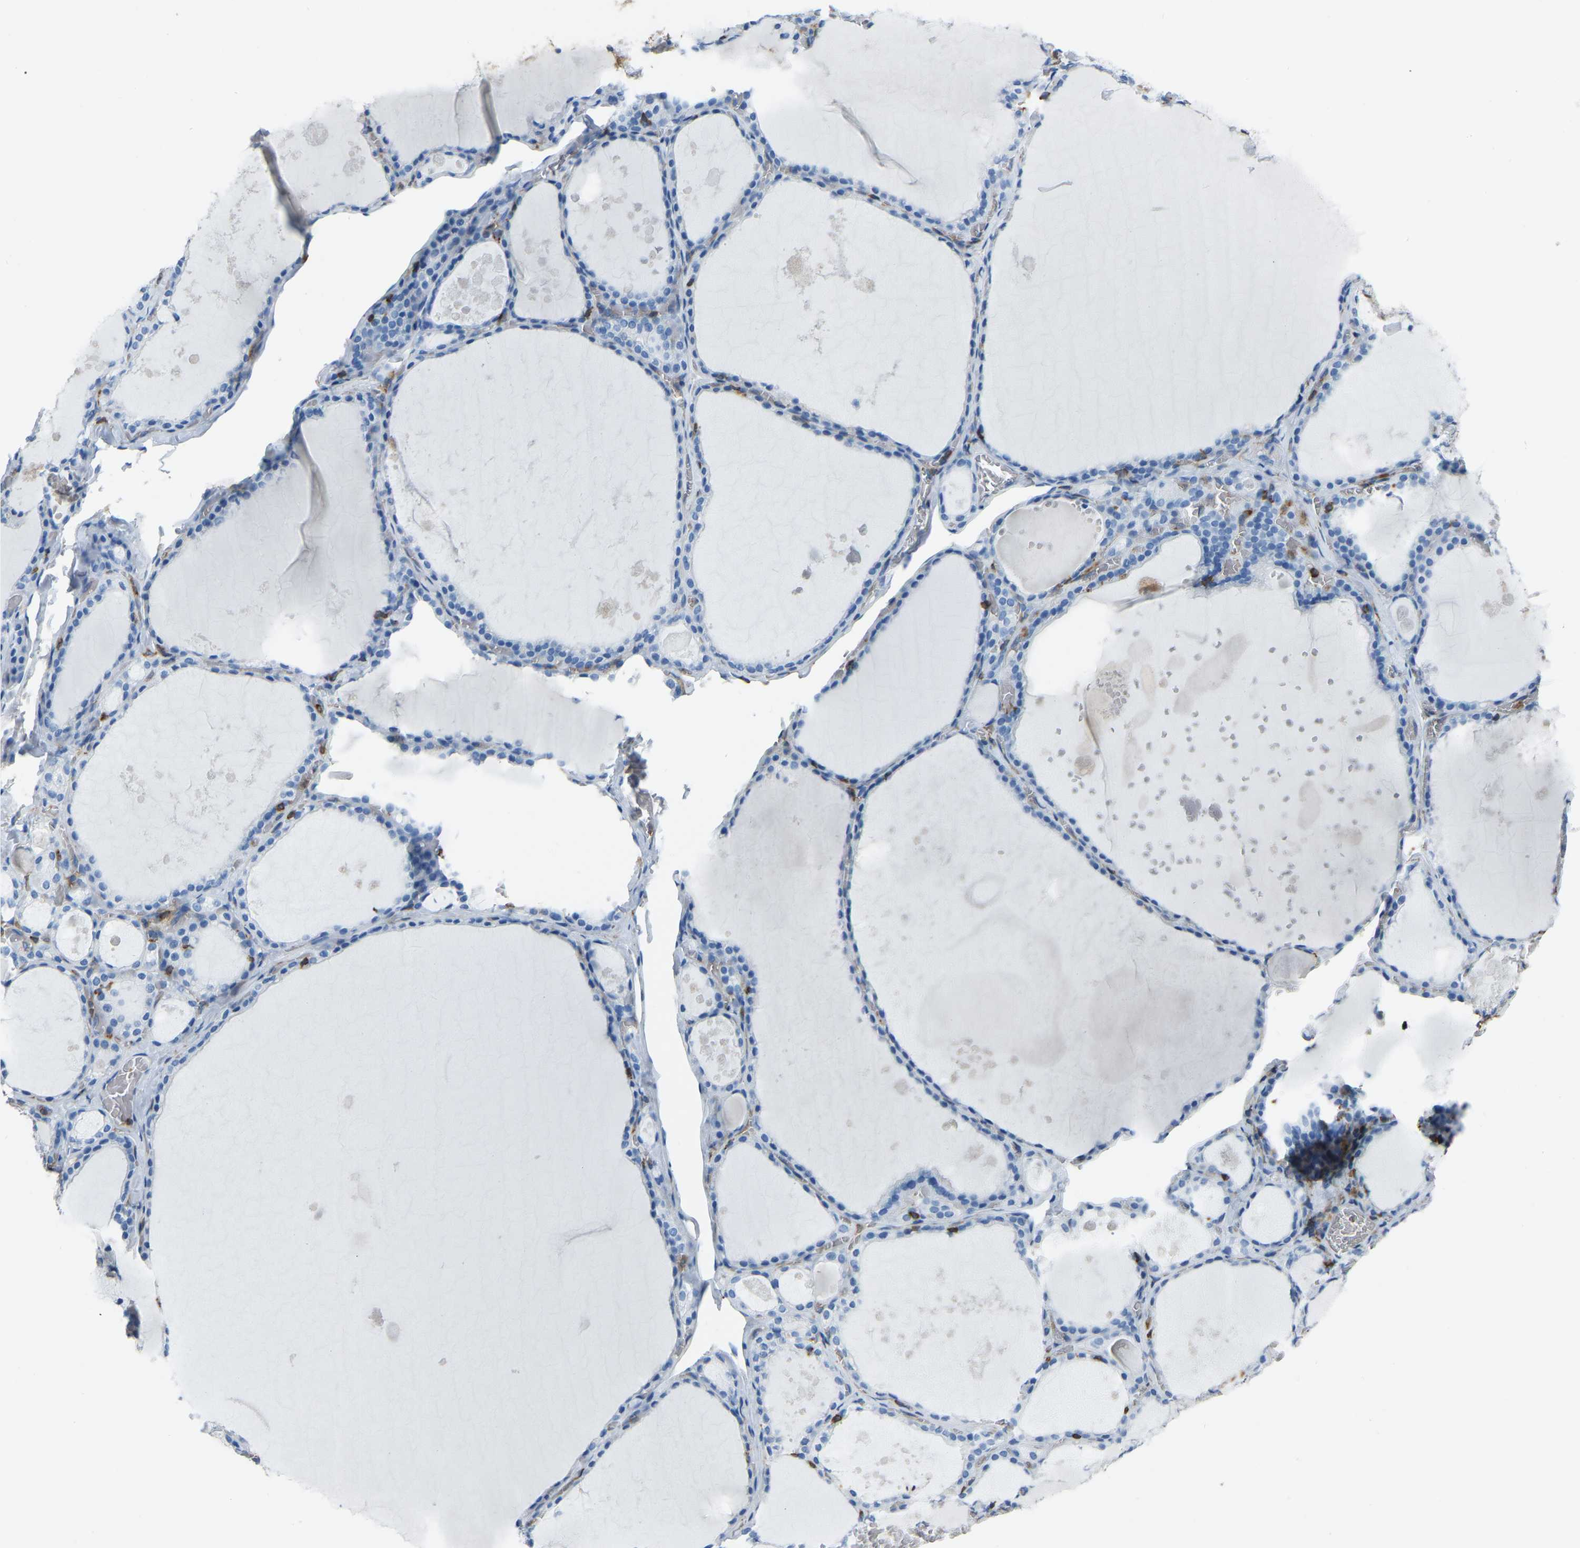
{"staining": {"intensity": "negative", "quantity": "none", "location": "none"}, "tissue": "thyroid gland", "cell_type": "Glandular cells", "image_type": "normal", "snomed": [{"axis": "morphology", "description": "Normal tissue, NOS"}, {"axis": "topography", "description": "Thyroid gland"}], "caption": "The IHC image has no significant staining in glandular cells of thyroid gland. Brightfield microscopy of immunohistochemistry stained with DAB (brown) and hematoxylin (blue), captured at high magnification.", "gene": "ARHGAP45", "patient": {"sex": "male", "age": 56}}